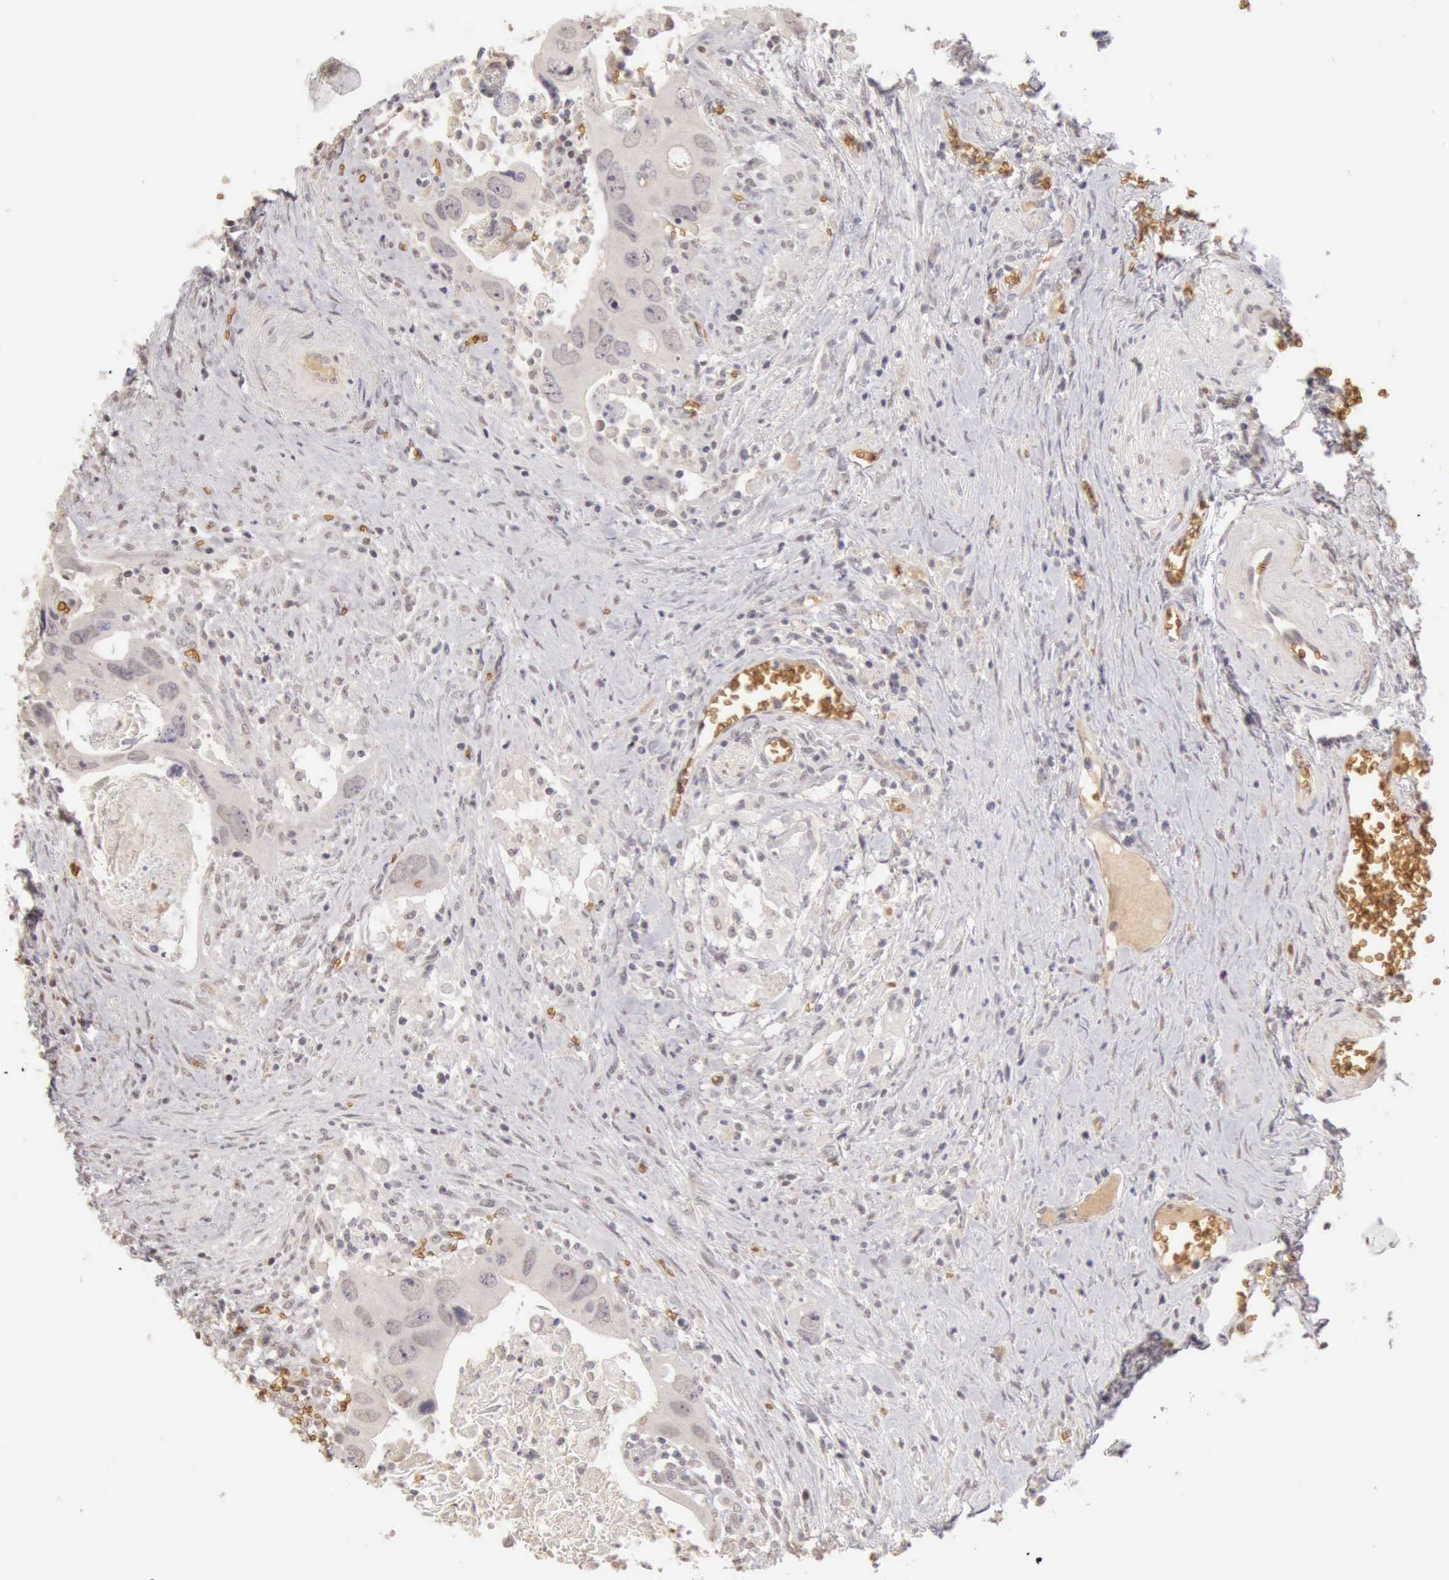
{"staining": {"intensity": "negative", "quantity": "none", "location": "none"}, "tissue": "colorectal cancer", "cell_type": "Tumor cells", "image_type": "cancer", "snomed": [{"axis": "morphology", "description": "Adenocarcinoma, NOS"}, {"axis": "topography", "description": "Rectum"}], "caption": "Immunohistochemistry of human colorectal cancer displays no positivity in tumor cells.", "gene": "CFI", "patient": {"sex": "male", "age": 70}}